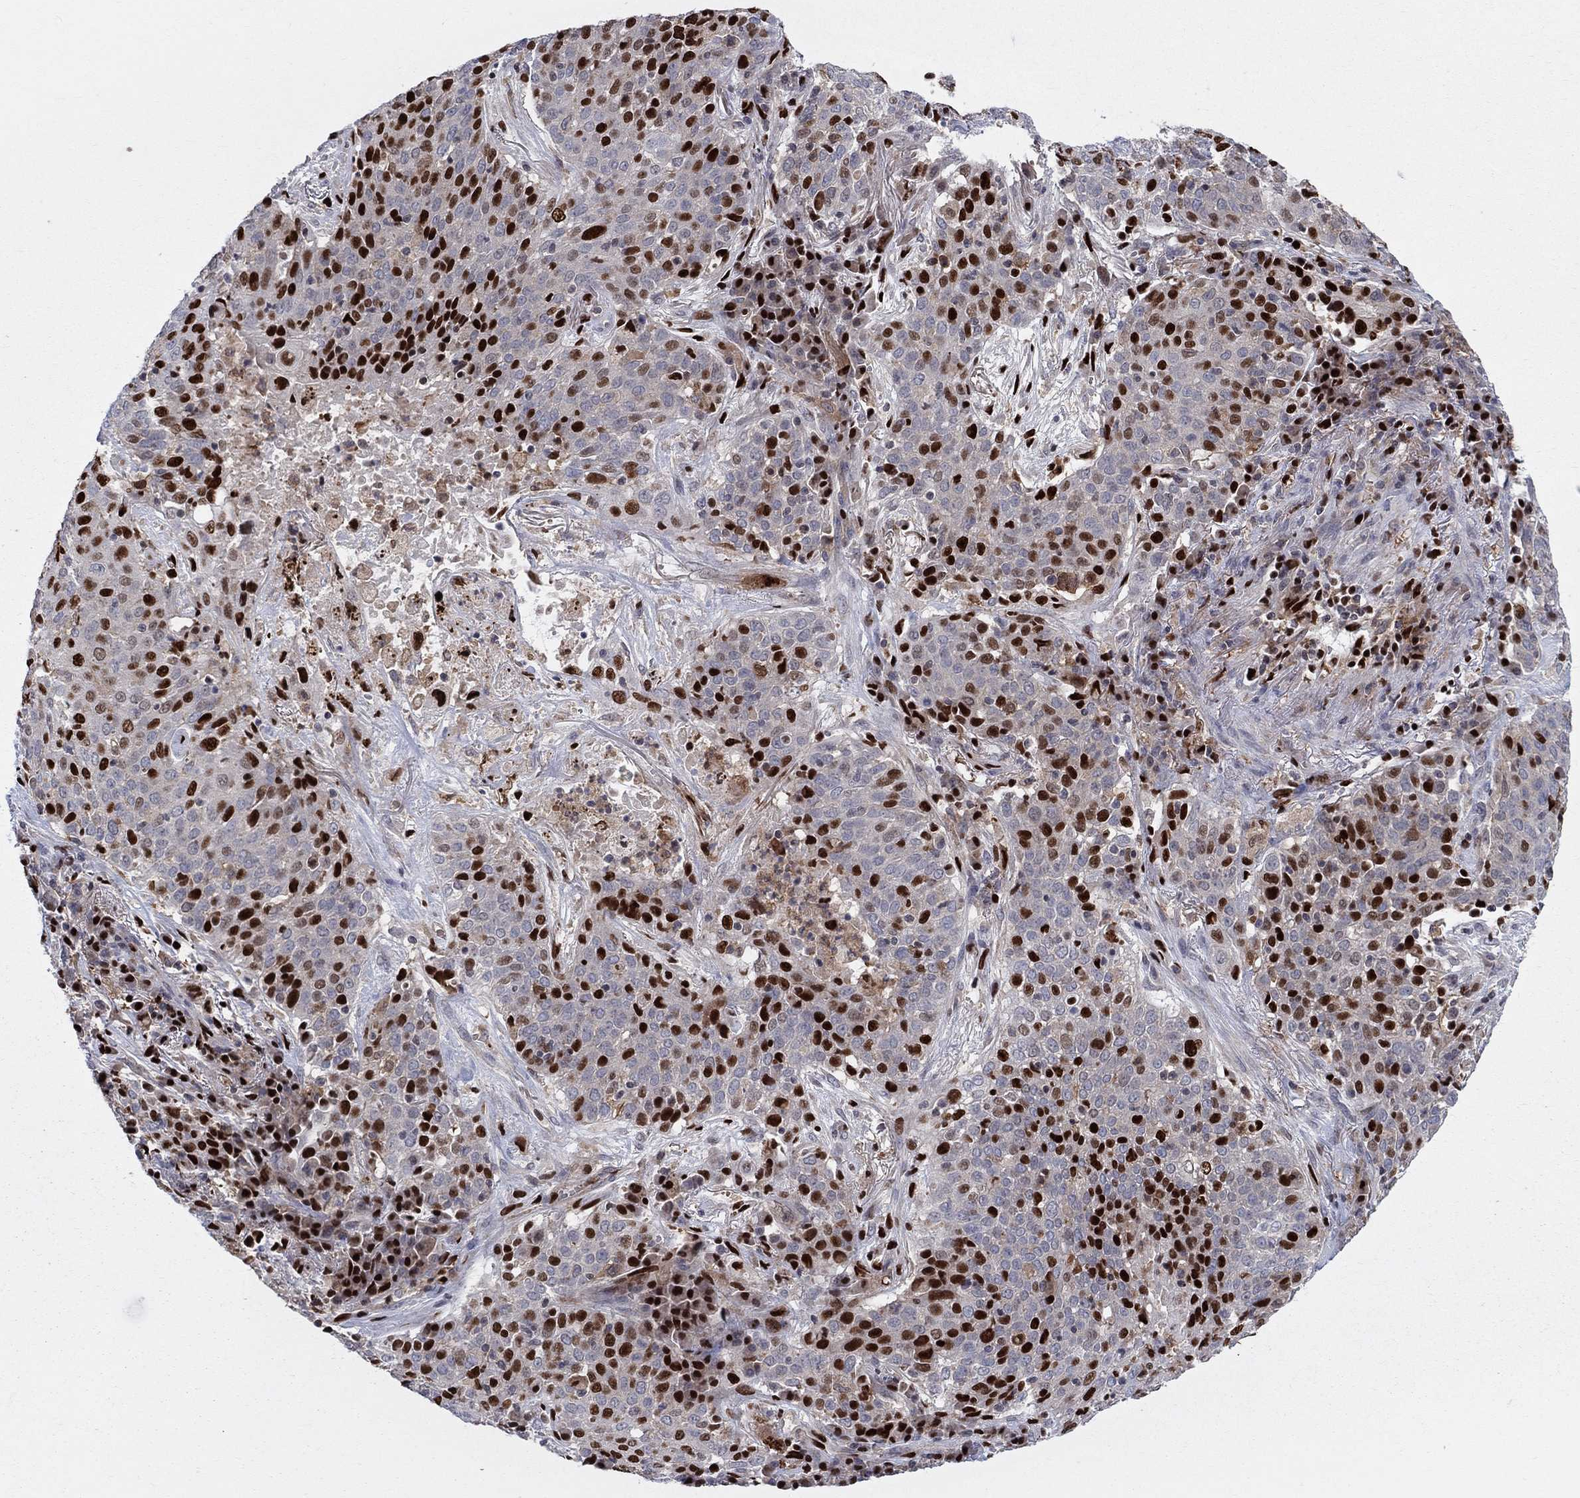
{"staining": {"intensity": "strong", "quantity": "25%-75%", "location": "nuclear"}, "tissue": "lung cancer", "cell_type": "Tumor cells", "image_type": "cancer", "snomed": [{"axis": "morphology", "description": "Squamous cell carcinoma, NOS"}, {"axis": "topography", "description": "Lung"}], "caption": "The immunohistochemical stain shows strong nuclear staining in tumor cells of lung squamous cell carcinoma tissue.", "gene": "ZNHIT3", "patient": {"sex": "male", "age": 82}}